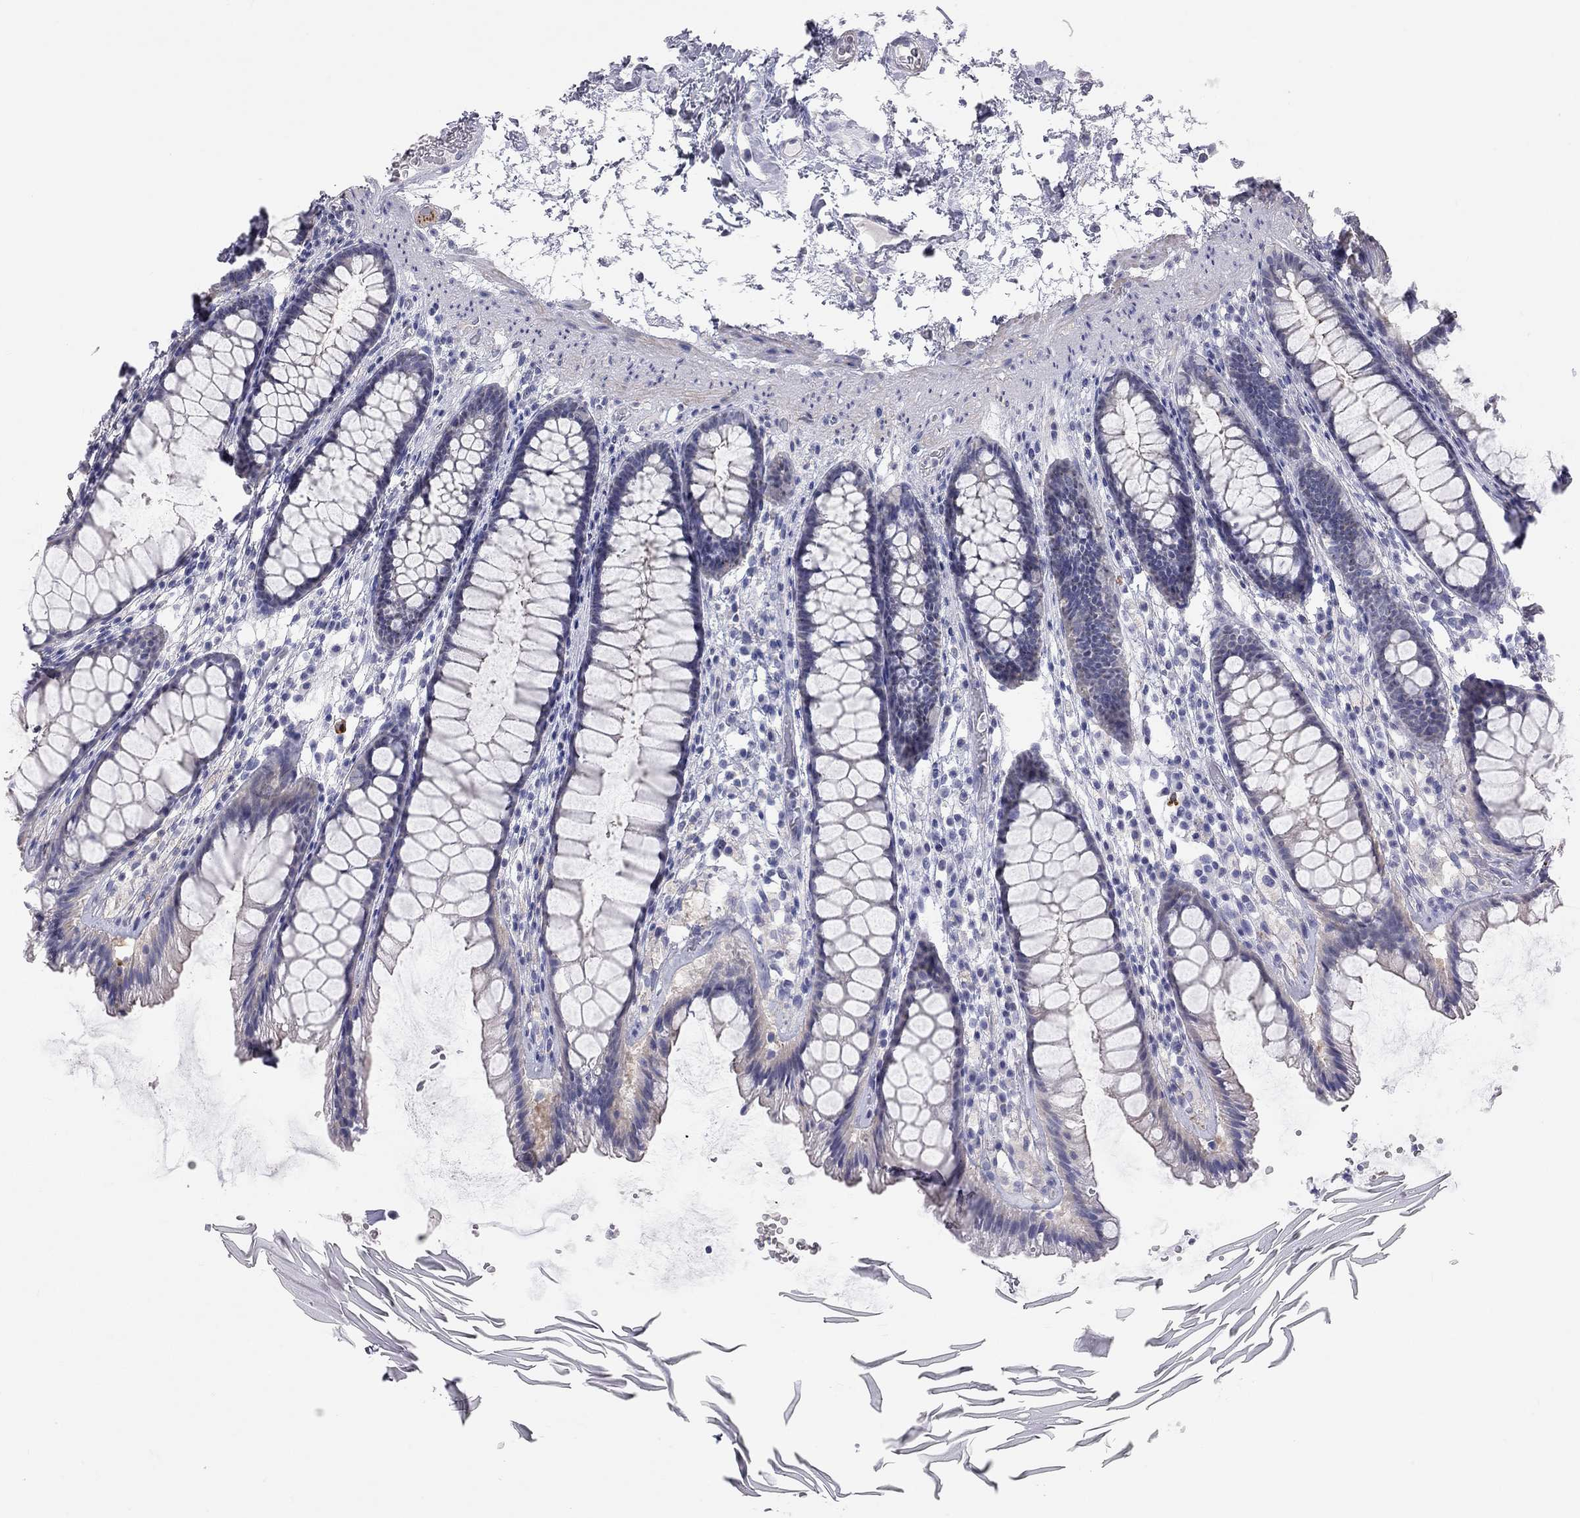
{"staining": {"intensity": "negative", "quantity": "none", "location": "none"}, "tissue": "rectum", "cell_type": "Glandular cells", "image_type": "normal", "snomed": [{"axis": "morphology", "description": "Normal tissue, NOS"}, {"axis": "topography", "description": "Rectum"}], "caption": "The IHC photomicrograph has no significant staining in glandular cells of rectum. (DAB IHC, high magnification).", "gene": "ADCYAP1", "patient": {"sex": "male", "age": 72}}